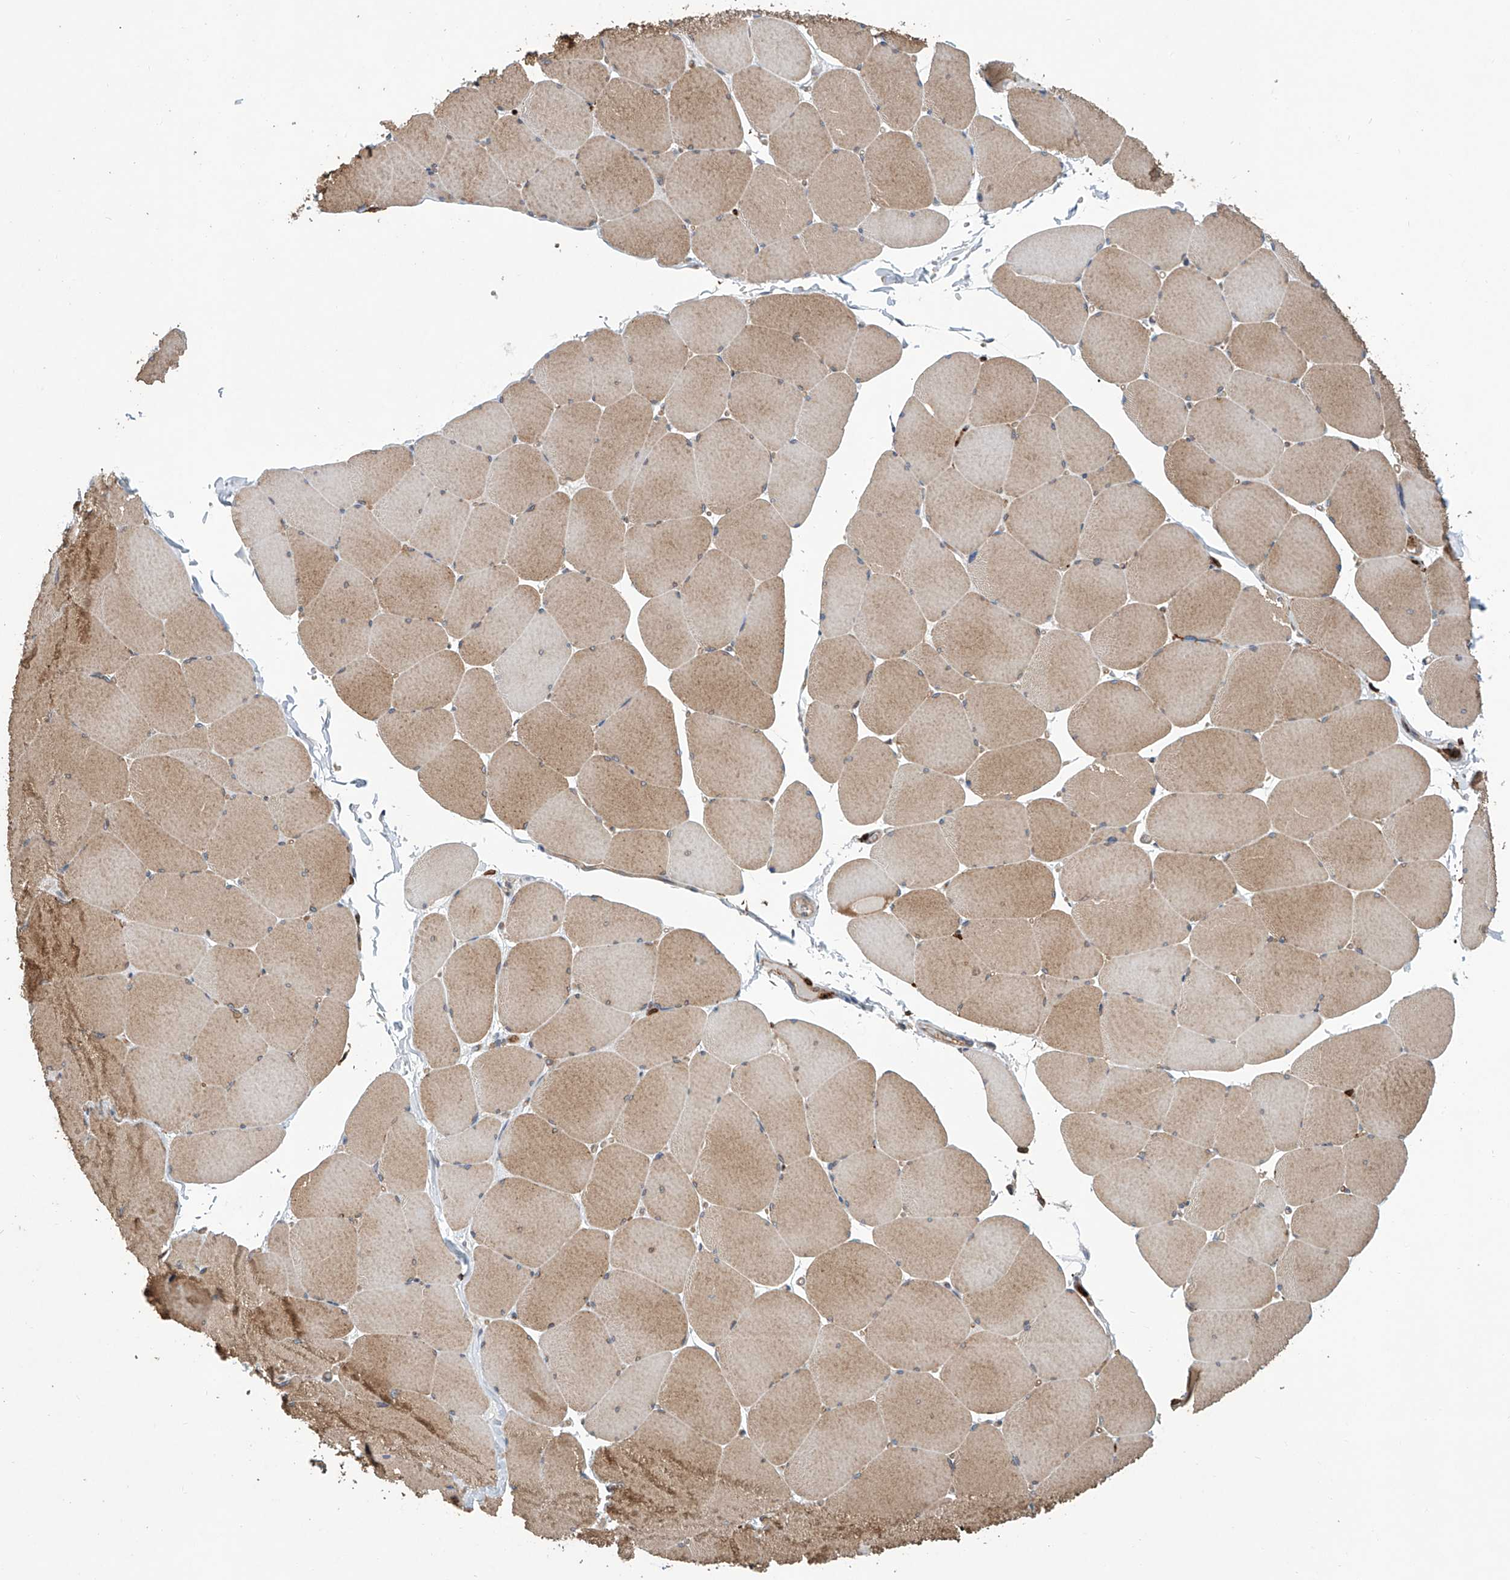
{"staining": {"intensity": "moderate", "quantity": ">75%", "location": "cytoplasmic/membranous"}, "tissue": "skeletal muscle", "cell_type": "Myocytes", "image_type": "normal", "snomed": [{"axis": "morphology", "description": "Normal tissue, NOS"}, {"axis": "topography", "description": "Skeletal muscle"}, {"axis": "topography", "description": "Head-Neck"}], "caption": "Approximately >75% of myocytes in benign human skeletal muscle reveal moderate cytoplasmic/membranous protein expression as visualized by brown immunohistochemical staining.", "gene": "EIF2D", "patient": {"sex": "male", "age": 66}}